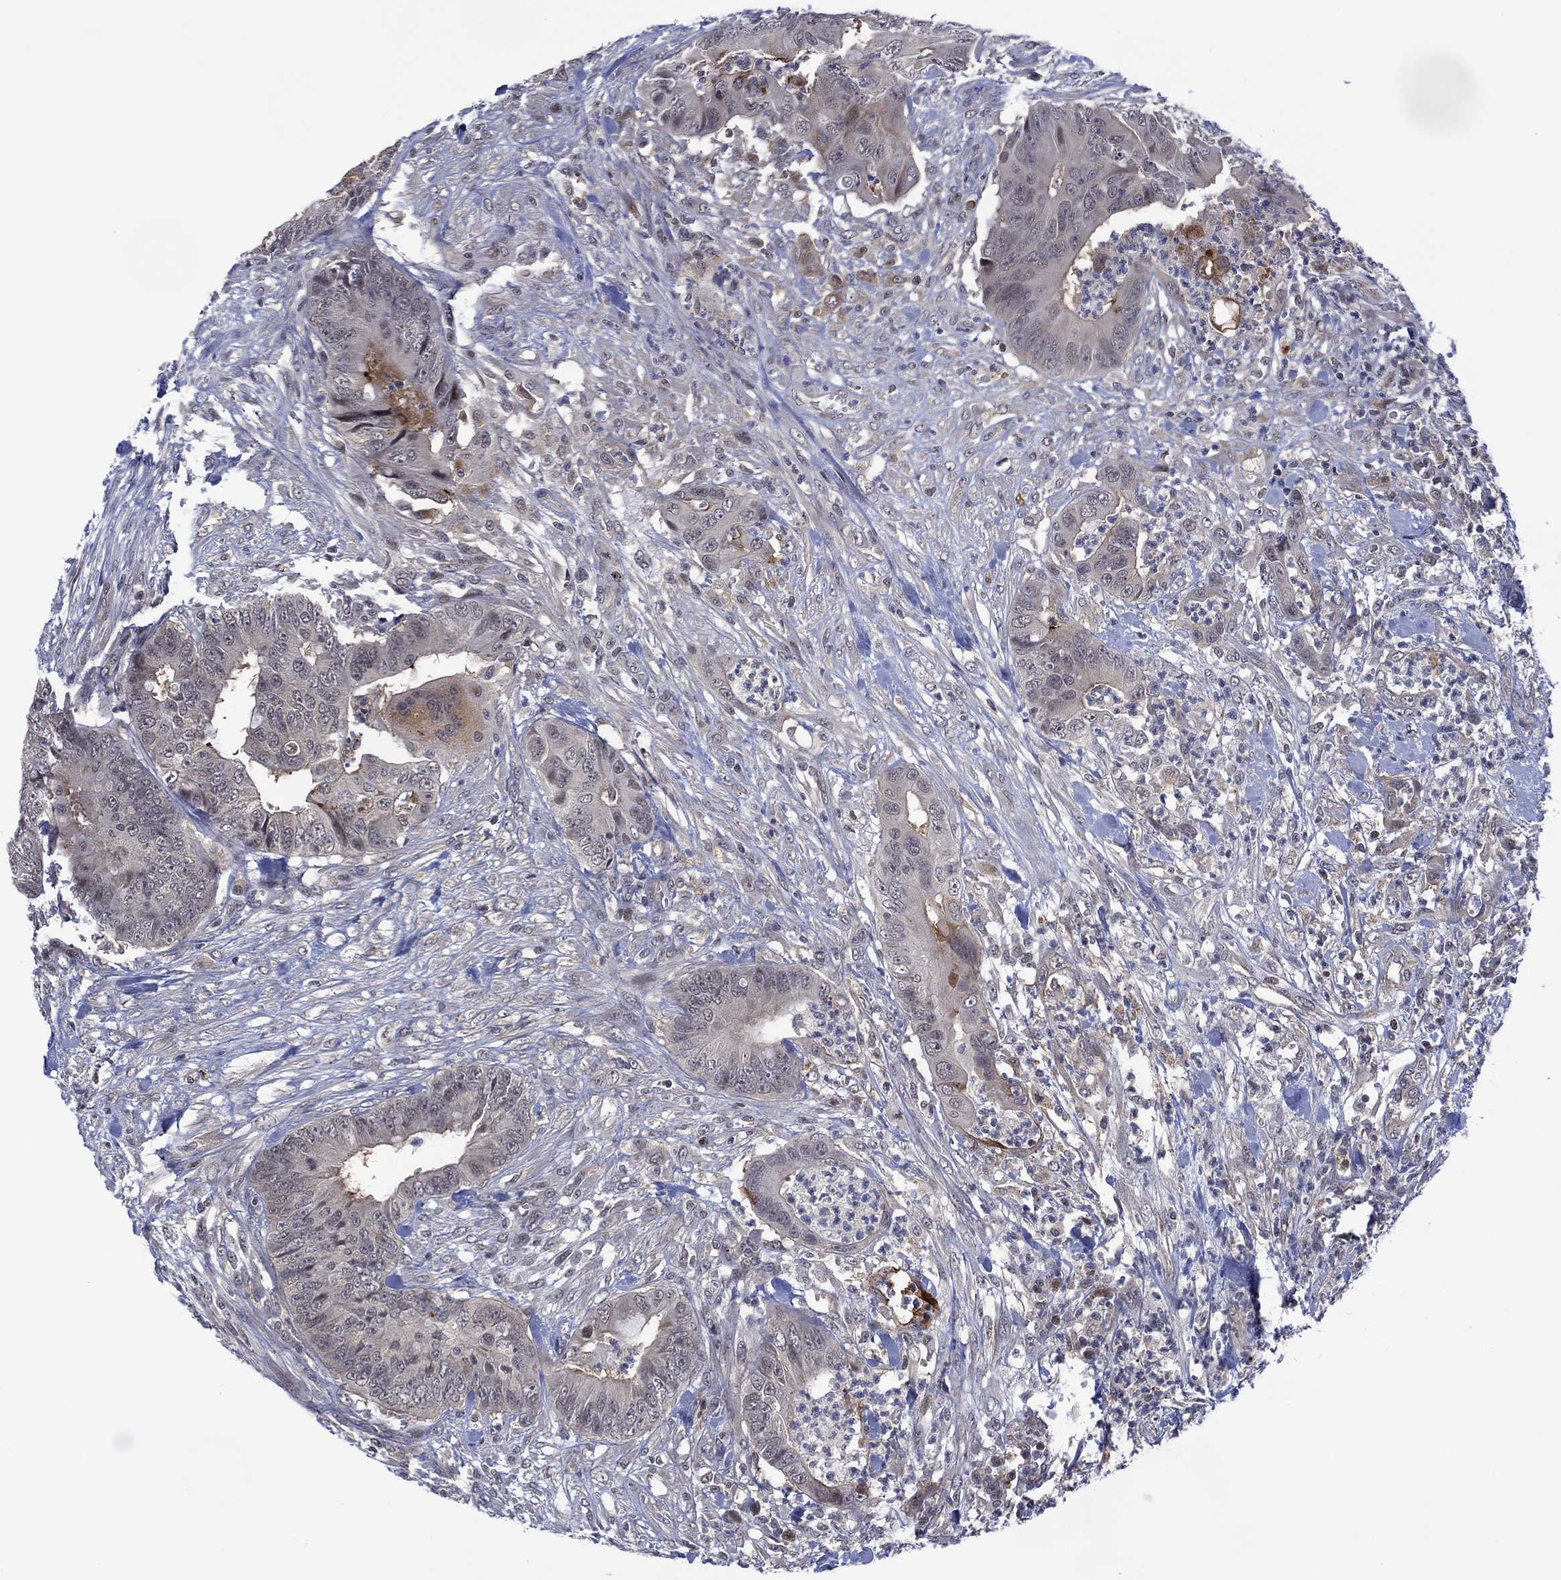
{"staining": {"intensity": "negative", "quantity": "none", "location": "none"}, "tissue": "colorectal cancer", "cell_type": "Tumor cells", "image_type": "cancer", "snomed": [{"axis": "morphology", "description": "Adenocarcinoma, NOS"}, {"axis": "topography", "description": "Colon"}], "caption": "High power microscopy histopathology image of an IHC micrograph of adenocarcinoma (colorectal), revealing no significant staining in tumor cells.", "gene": "DPP4", "patient": {"sex": "male", "age": 84}}